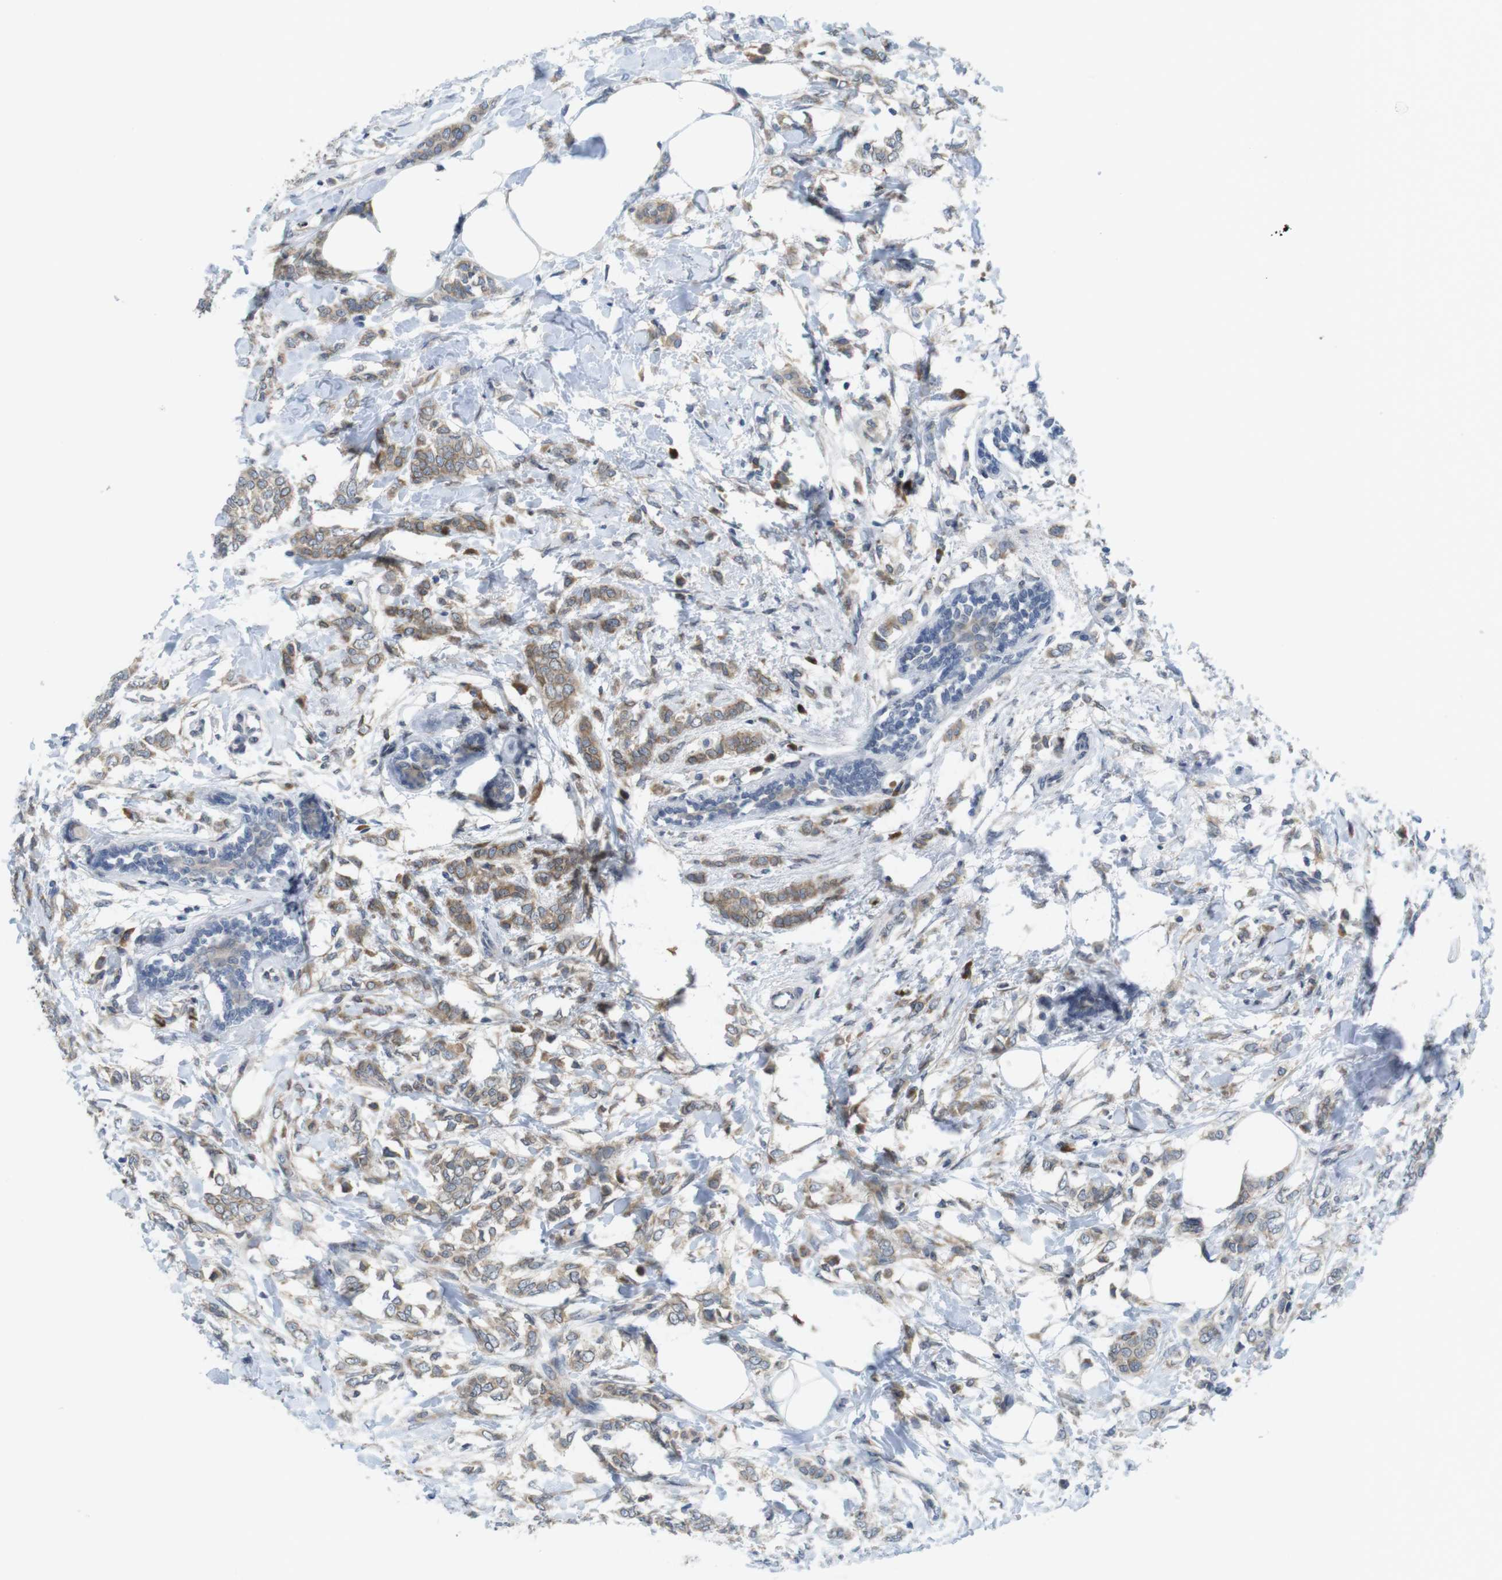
{"staining": {"intensity": "moderate", "quantity": "25%-75%", "location": "cytoplasmic/membranous"}, "tissue": "breast cancer", "cell_type": "Tumor cells", "image_type": "cancer", "snomed": [{"axis": "morphology", "description": "Lobular carcinoma, in situ"}, {"axis": "morphology", "description": "Lobular carcinoma"}, {"axis": "topography", "description": "Breast"}], "caption": "Protein analysis of breast cancer (lobular carcinoma) tissue exhibits moderate cytoplasmic/membranous positivity in about 25%-75% of tumor cells.", "gene": "ERGIC3", "patient": {"sex": "female", "age": 41}}